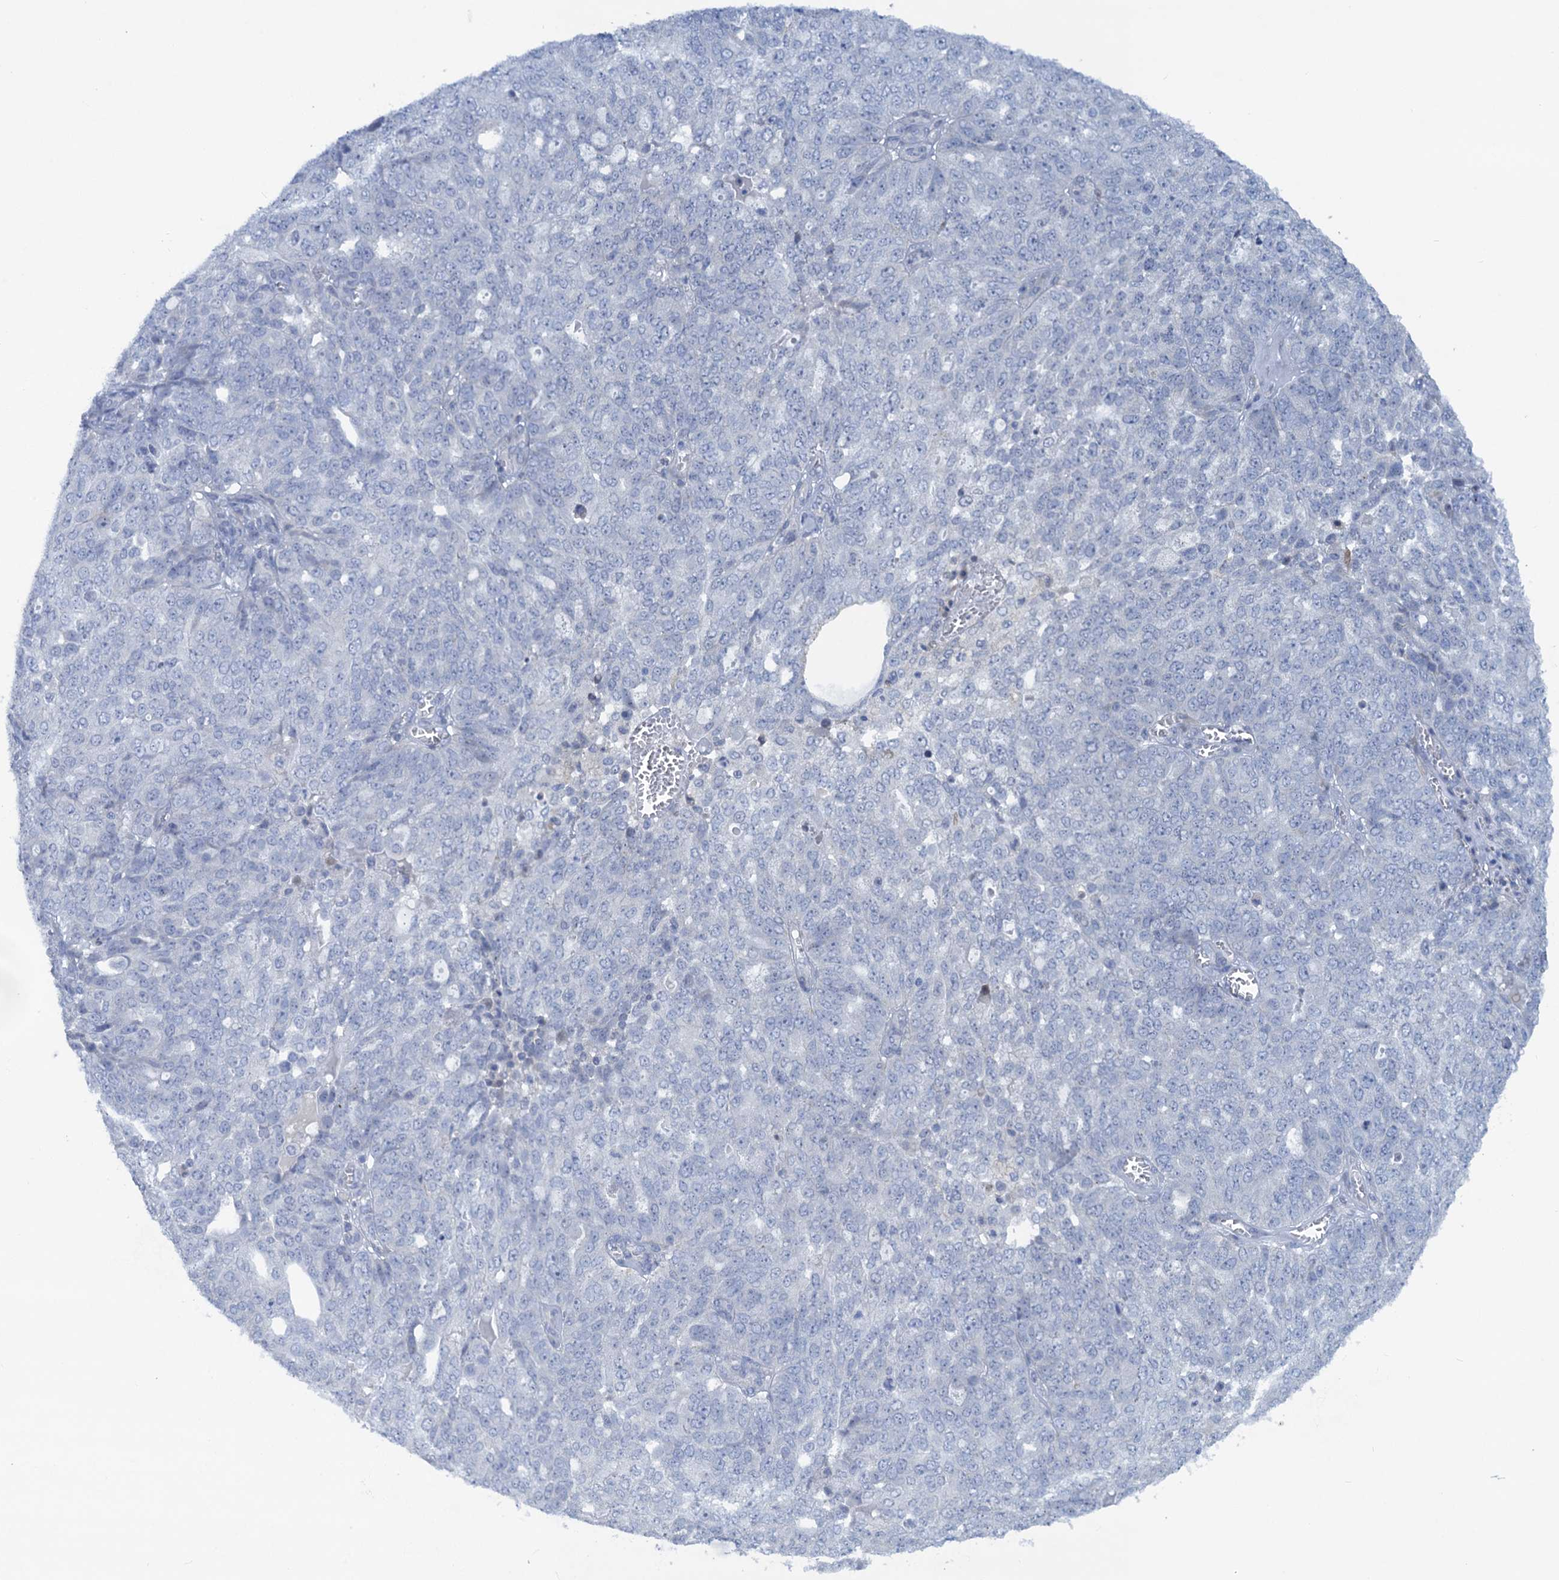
{"staining": {"intensity": "negative", "quantity": "none", "location": "none"}, "tissue": "ovarian cancer", "cell_type": "Tumor cells", "image_type": "cancer", "snomed": [{"axis": "morphology", "description": "Cystadenocarcinoma, serous, NOS"}, {"axis": "topography", "description": "Soft tissue"}, {"axis": "topography", "description": "Ovary"}], "caption": "Protein analysis of ovarian cancer reveals no significant staining in tumor cells. (DAB immunohistochemistry (IHC) with hematoxylin counter stain).", "gene": "QPCTL", "patient": {"sex": "female", "age": 57}}